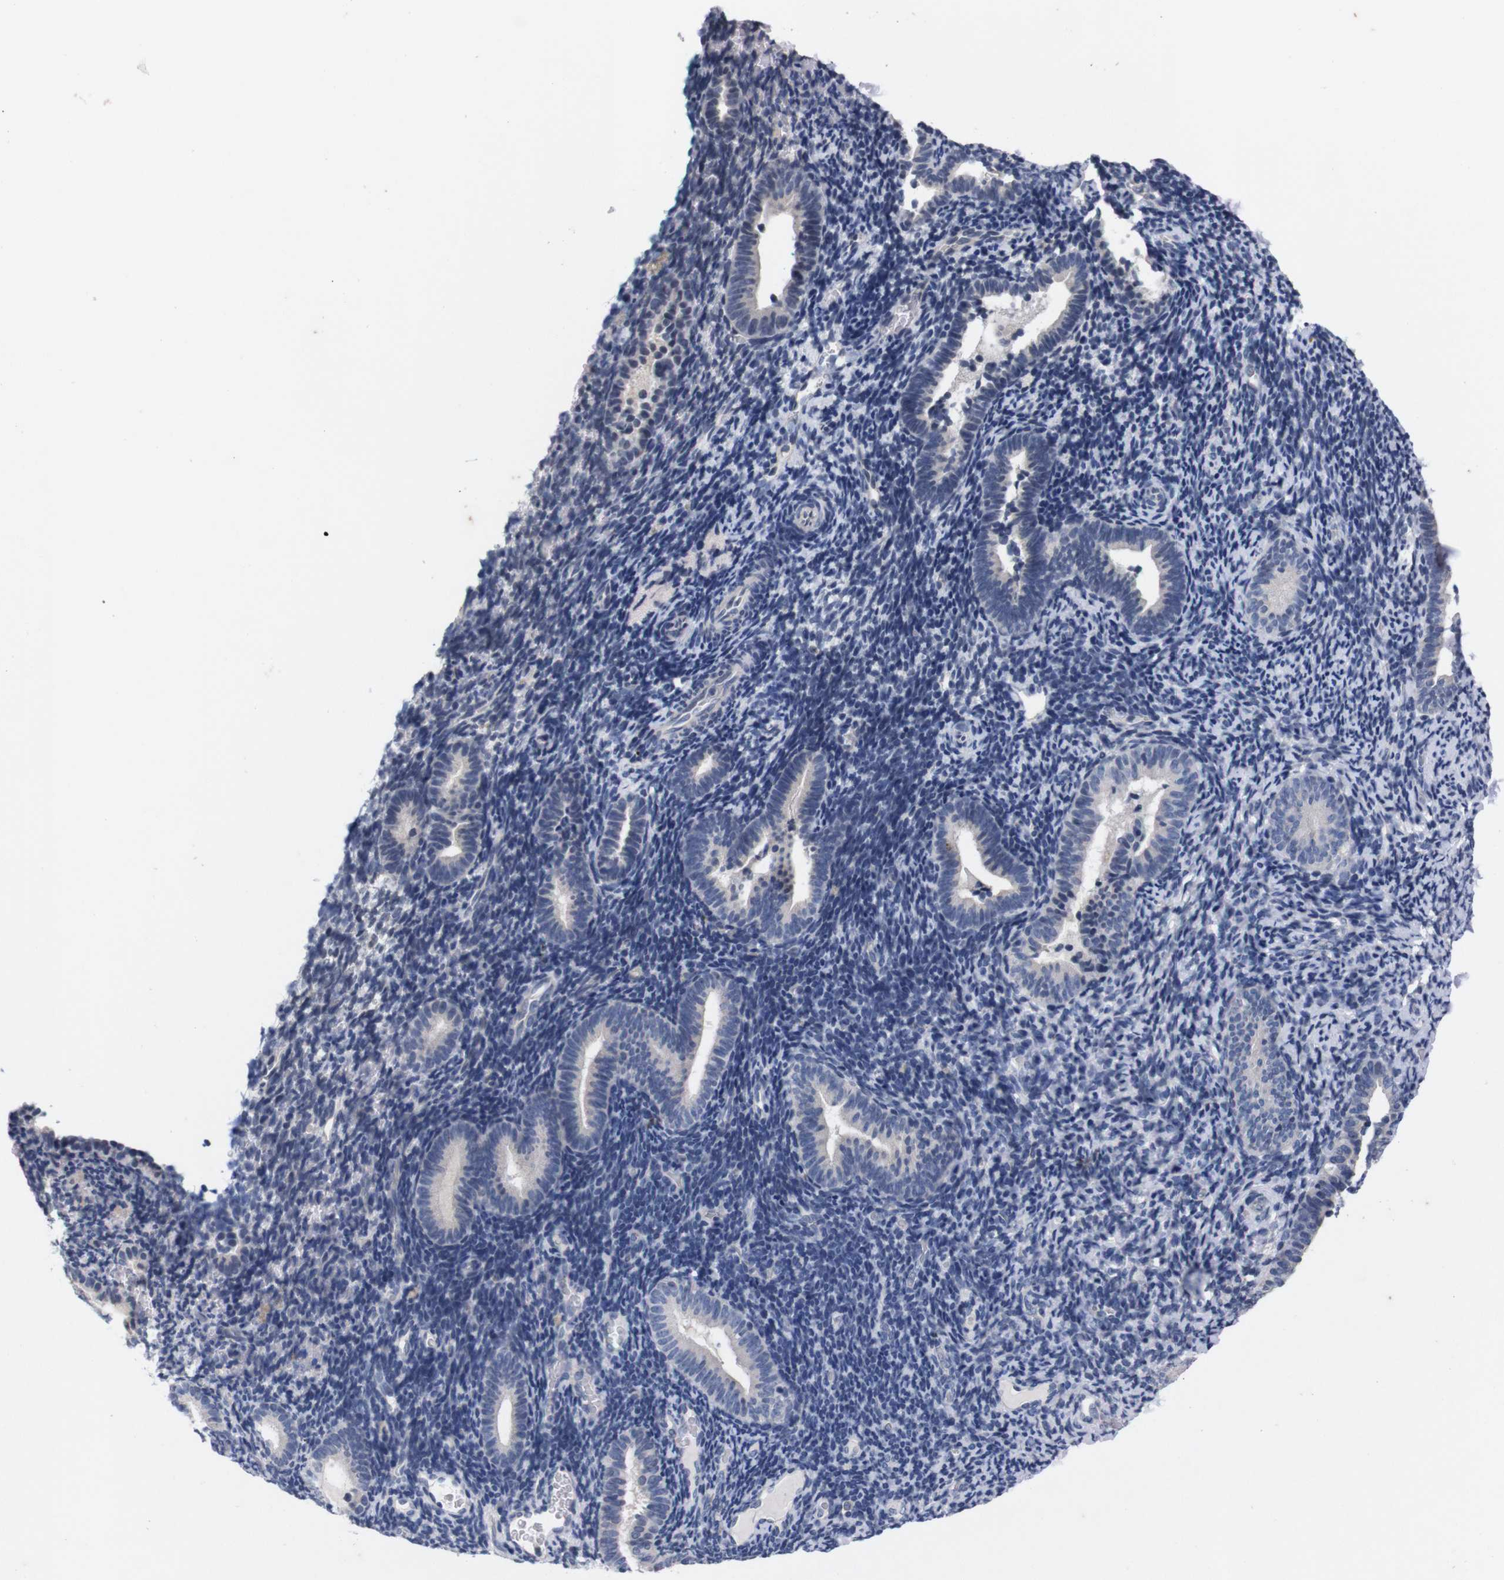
{"staining": {"intensity": "negative", "quantity": "none", "location": "none"}, "tissue": "endometrium", "cell_type": "Cells in endometrial stroma", "image_type": "normal", "snomed": [{"axis": "morphology", "description": "Normal tissue, NOS"}, {"axis": "topography", "description": "Endometrium"}], "caption": "This photomicrograph is of benign endometrium stained with immunohistochemistry (IHC) to label a protein in brown with the nuclei are counter-stained blue. There is no staining in cells in endometrial stroma. Nuclei are stained in blue.", "gene": "TNFRSF21", "patient": {"sex": "female", "age": 51}}